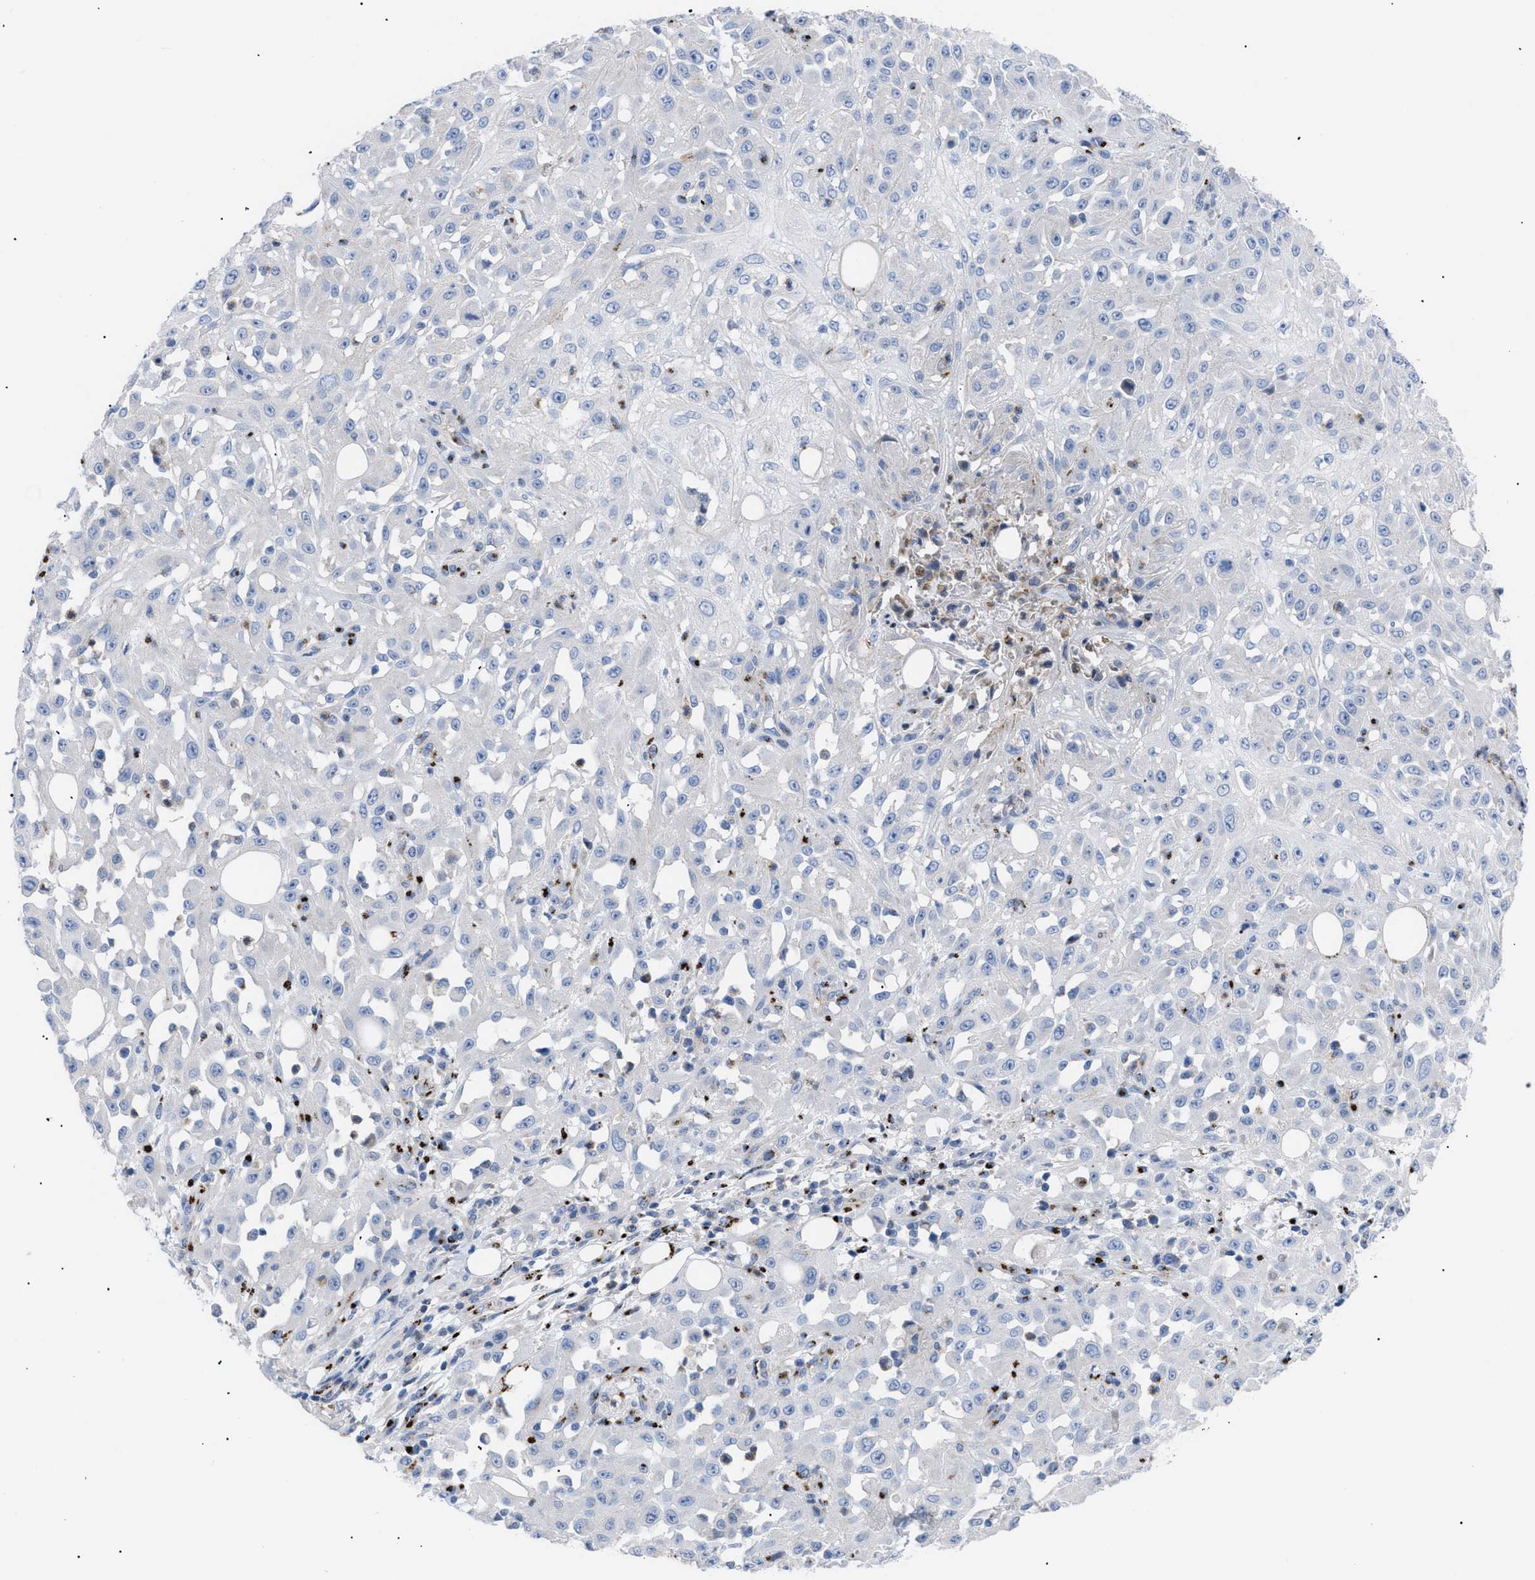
{"staining": {"intensity": "negative", "quantity": "none", "location": "none"}, "tissue": "skin cancer", "cell_type": "Tumor cells", "image_type": "cancer", "snomed": [{"axis": "morphology", "description": "Squamous cell carcinoma, NOS"}, {"axis": "morphology", "description": "Squamous cell carcinoma, metastatic, NOS"}, {"axis": "topography", "description": "Skin"}, {"axis": "topography", "description": "Lymph node"}], "caption": "An immunohistochemistry histopathology image of skin metastatic squamous cell carcinoma is shown. There is no staining in tumor cells of skin metastatic squamous cell carcinoma.", "gene": "TMEM17", "patient": {"sex": "male", "age": 75}}